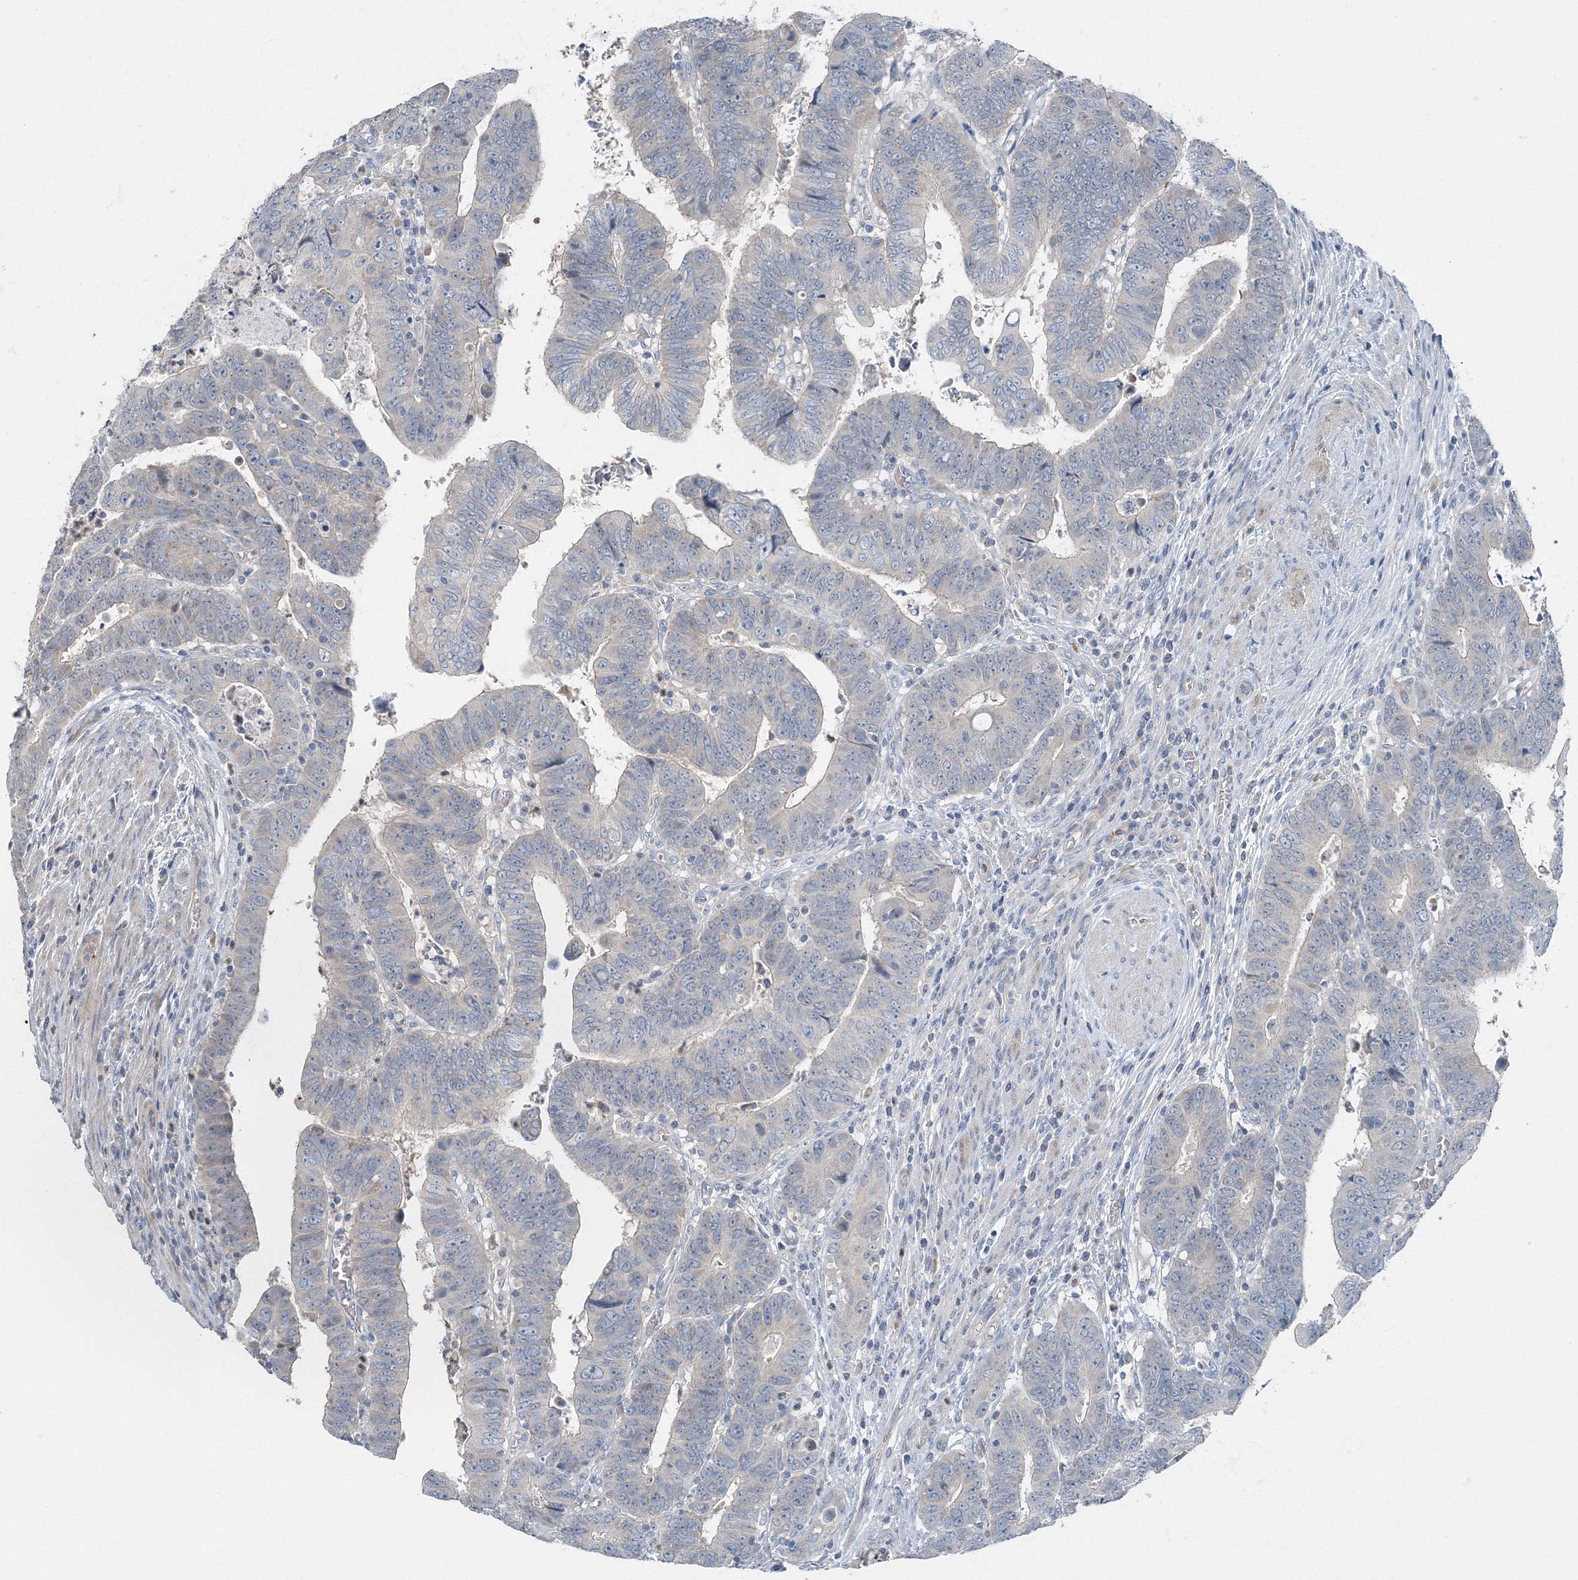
{"staining": {"intensity": "negative", "quantity": "none", "location": "none"}, "tissue": "colorectal cancer", "cell_type": "Tumor cells", "image_type": "cancer", "snomed": [{"axis": "morphology", "description": "Normal tissue, NOS"}, {"axis": "morphology", "description": "Adenocarcinoma, NOS"}, {"axis": "topography", "description": "Rectum"}], "caption": "IHC image of adenocarcinoma (colorectal) stained for a protein (brown), which demonstrates no expression in tumor cells. (DAB immunohistochemistry (IHC), high magnification).", "gene": "AASDH", "patient": {"sex": "female", "age": 65}}